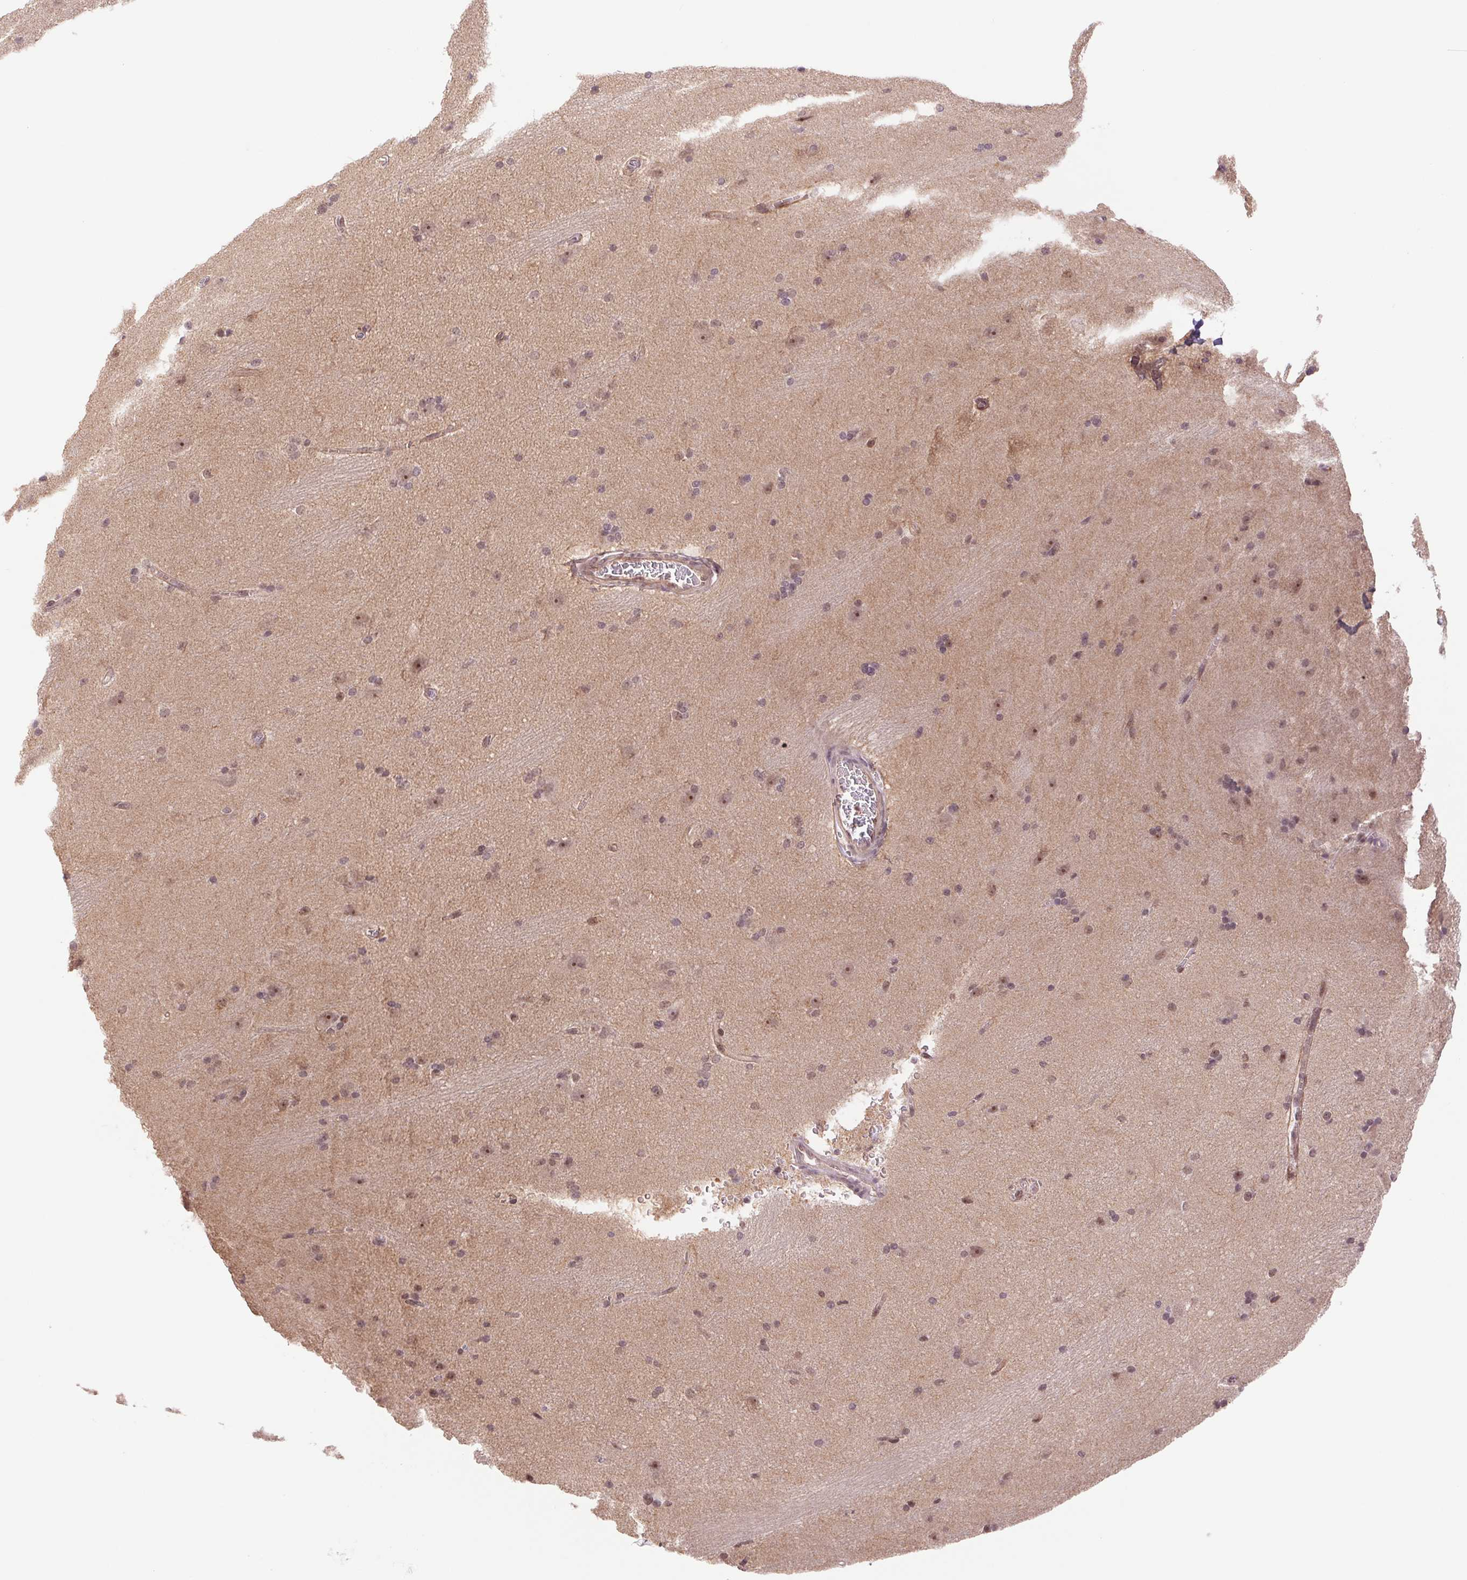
{"staining": {"intensity": "weak", "quantity": "<25%", "location": "nuclear"}, "tissue": "hippocampus", "cell_type": "Glial cells", "image_type": "normal", "snomed": [{"axis": "morphology", "description": "Normal tissue, NOS"}, {"axis": "topography", "description": "Cerebral cortex"}, {"axis": "topography", "description": "Hippocampus"}], "caption": "Immunohistochemistry micrograph of benign human hippocampus stained for a protein (brown), which demonstrates no expression in glial cells.", "gene": "CWC25", "patient": {"sex": "female", "age": 19}}